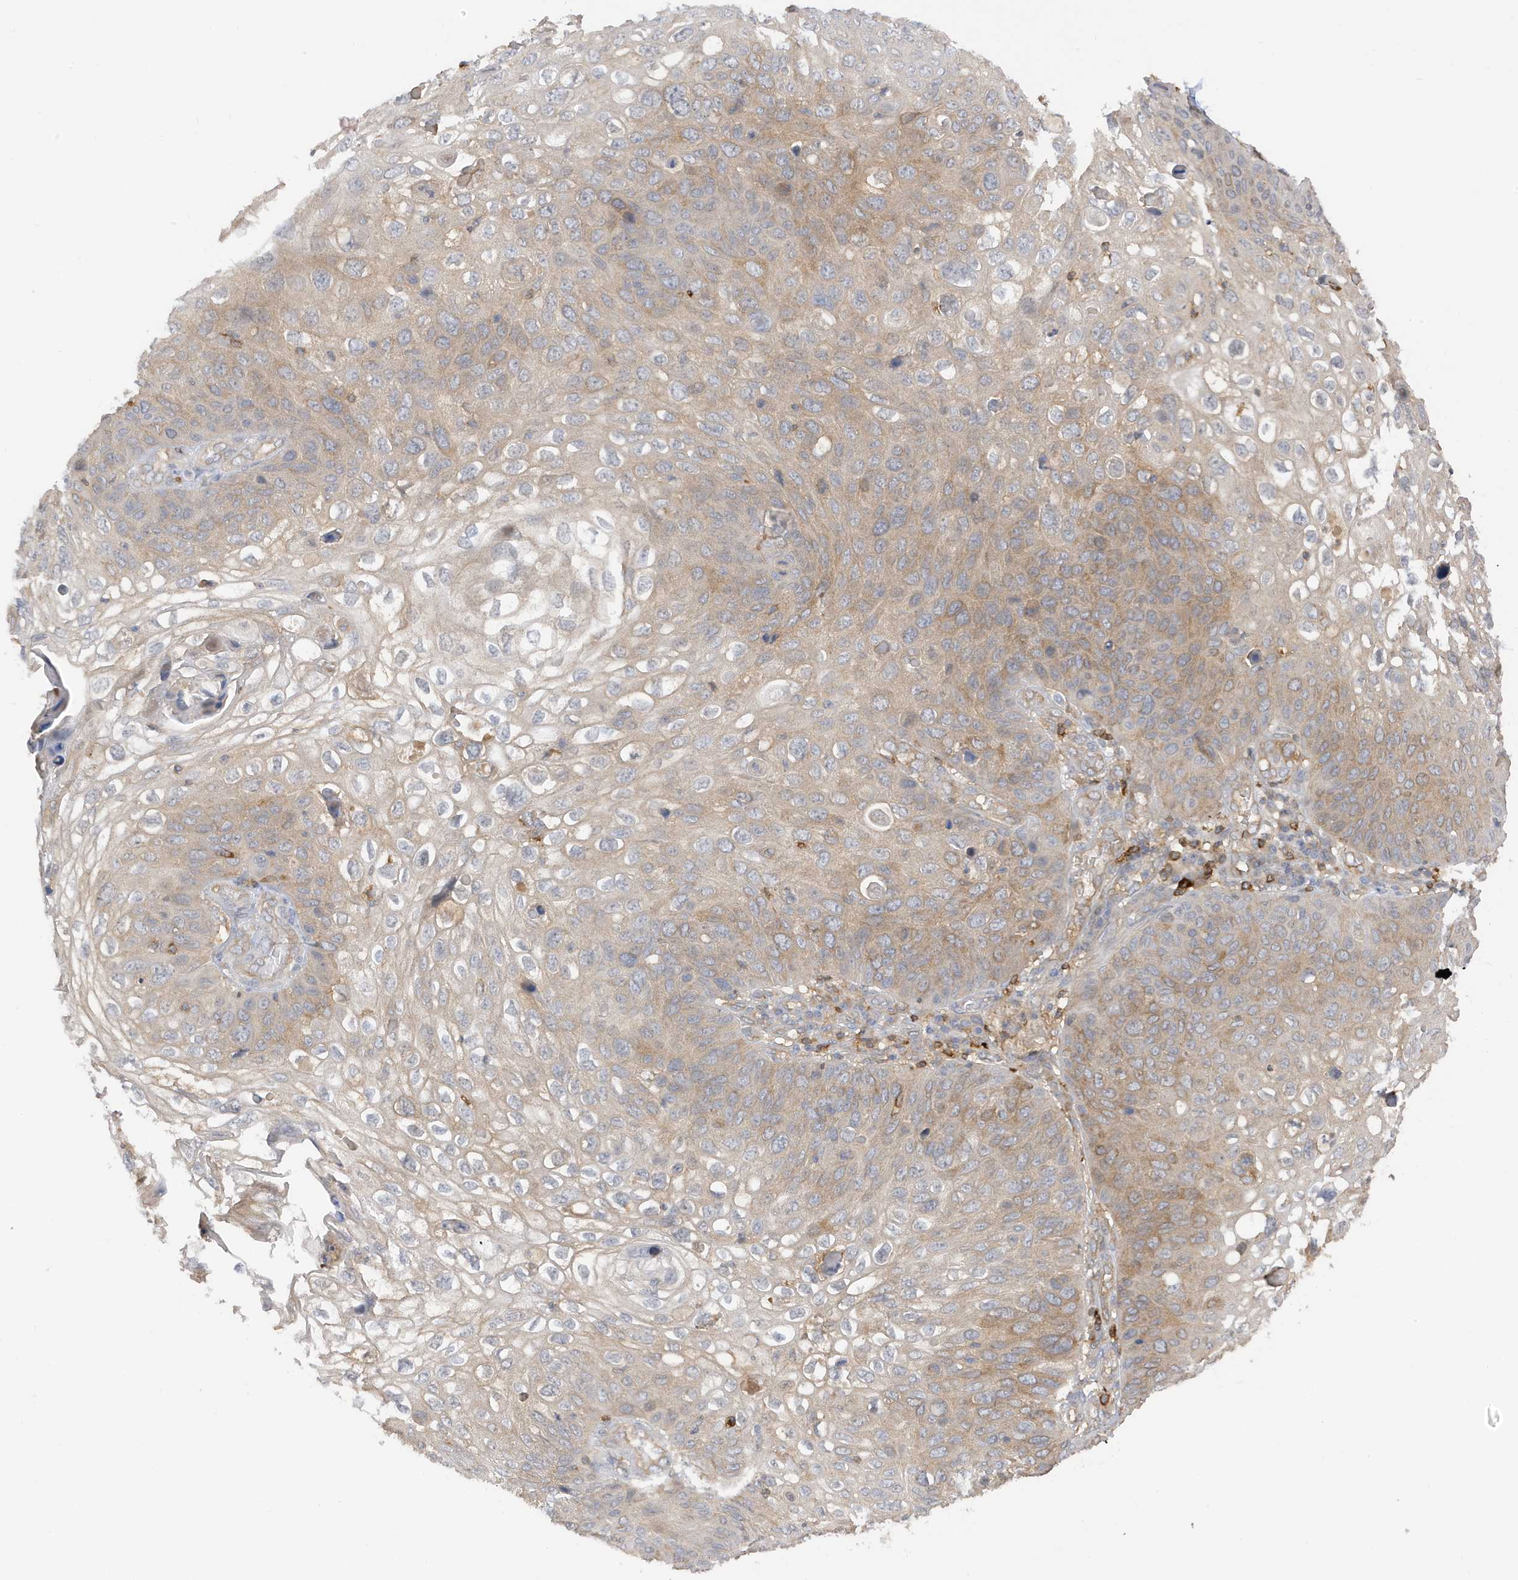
{"staining": {"intensity": "weak", "quantity": "<25%", "location": "cytoplasmic/membranous"}, "tissue": "skin cancer", "cell_type": "Tumor cells", "image_type": "cancer", "snomed": [{"axis": "morphology", "description": "Squamous cell carcinoma, NOS"}, {"axis": "topography", "description": "Skin"}], "caption": "A high-resolution photomicrograph shows immunohistochemistry staining of skin squamous cell carcinoma, which demonstrates no significant positivity in tumor cells.", "gene": "PHACTR2", "patient": {"sex": "female", "age": 90}}